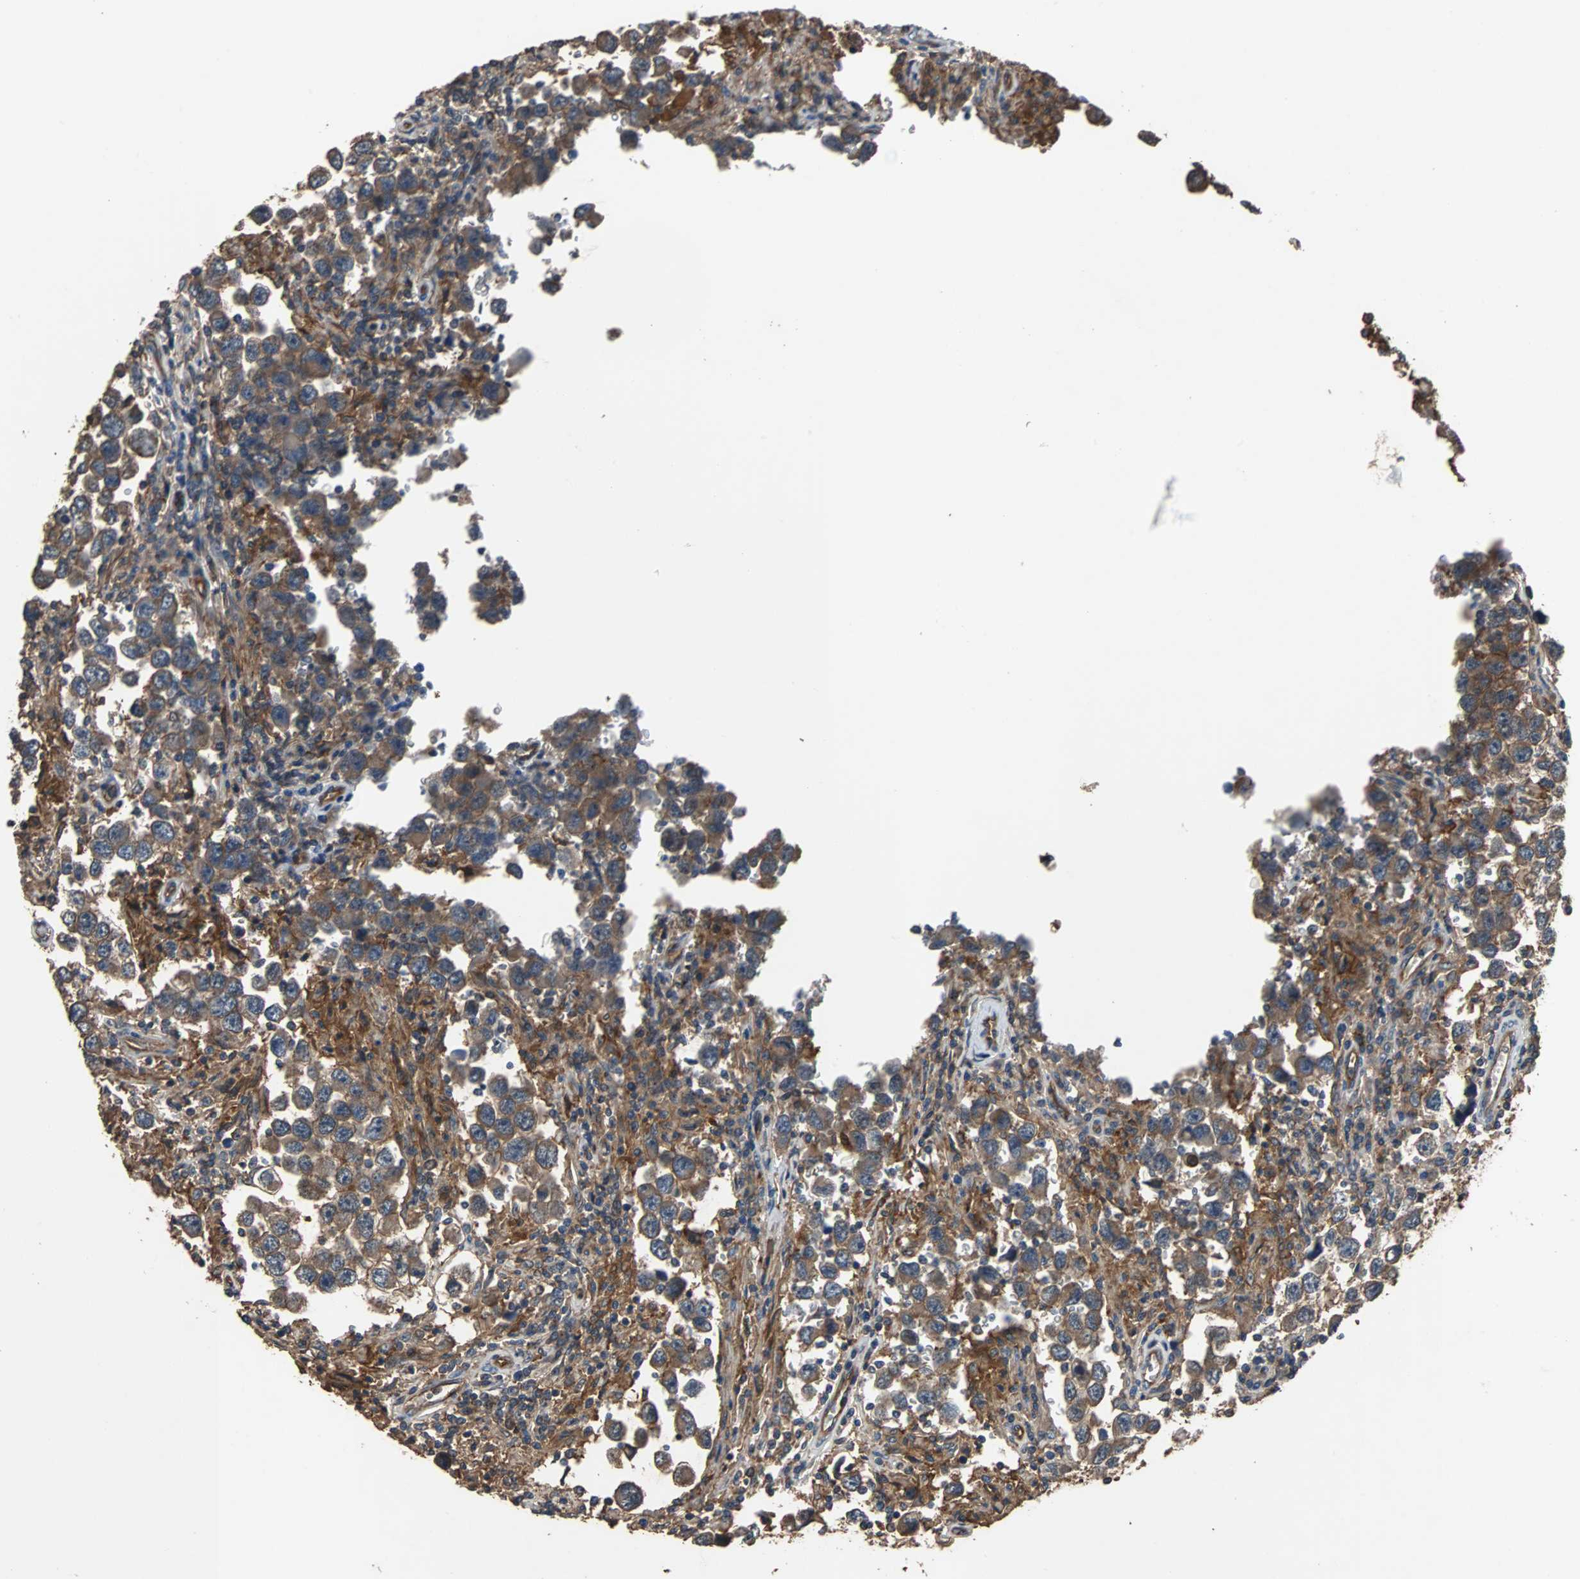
{"staining": {"intensity": "moderate", "quantity": ">75%", "location": "cytoplasmic/membranous"}, "tissue": "testis cancer", "cell_type": "Tumor cells", "image_type": "cancer", "snomed": [{"axis": "morphology", "description": "Carcinoma, Embryonal, NOS"}, {"axis": "topography", "description": "Testis"}], "caption": "Immunohistochemical staining of testis cancer demonstrates medium levels of moderate cytoplasmic/membranous expression in about >75% of tumor cells. The staining was performed using DAB to visualize the protein expression in brown, while the nuclei were stained in blue with hematoxylin (Magnification: 20x).", "gene": "NDRG1", "patient": {"sex": "male", "age": 21}}